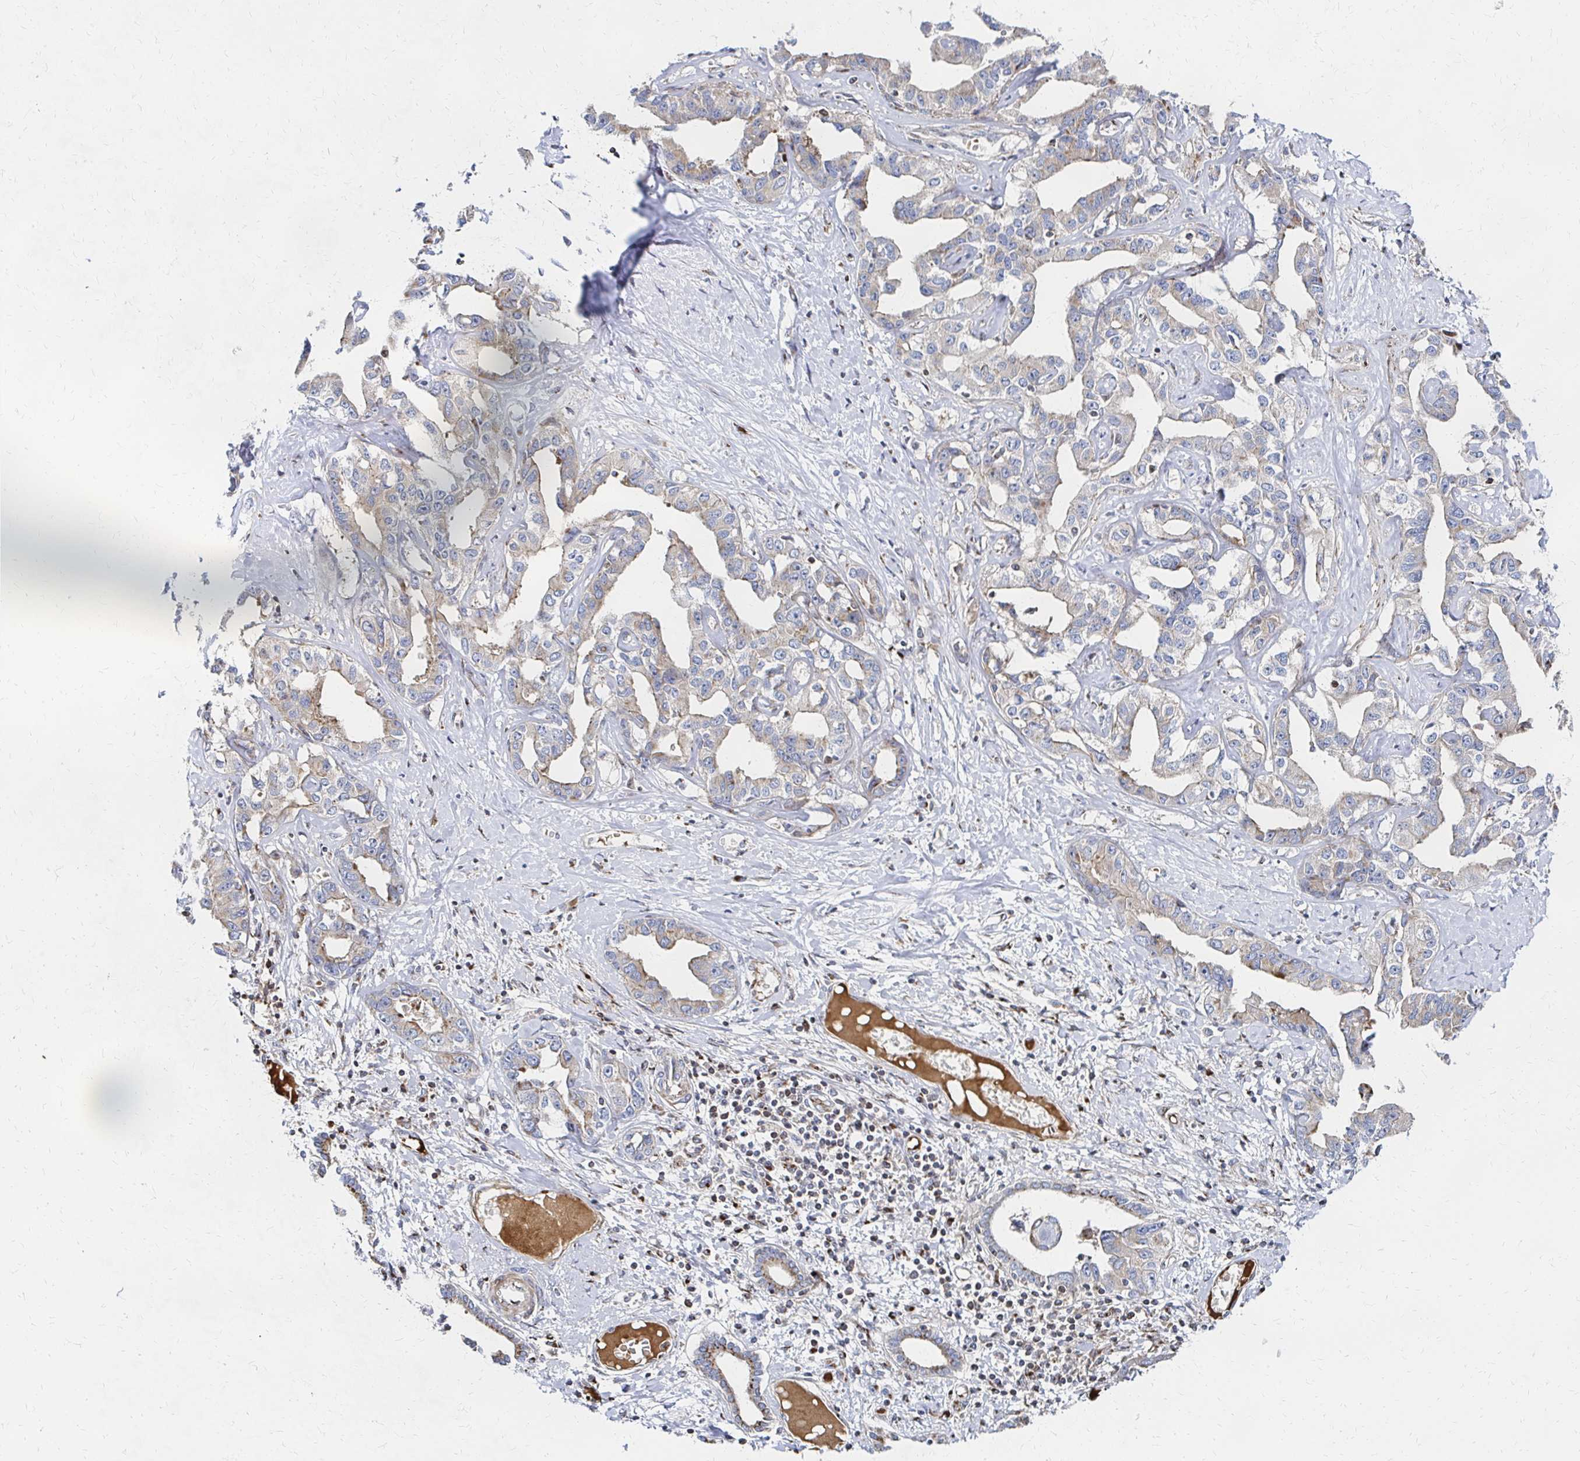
{"staining": {"intensity": "weak", "quantity": "<25%", "location": "cytoplasmic/membranous"}, "tissue": "liver cancer", "cell_type": "Tumor cells", "image_type": "cancer", "snomed": [{"axis": "morphology", "description": "Cholangiocarcinoma"}, {"axis": "topography", "description": "Liver"}], "caption": "Immunohistochemistry (IHC) of liver cholangiocarcinoma shows no positivity in tumor cells.", "gene": "MAN1A1", "patient": {"sex": "male", "age": 59}}